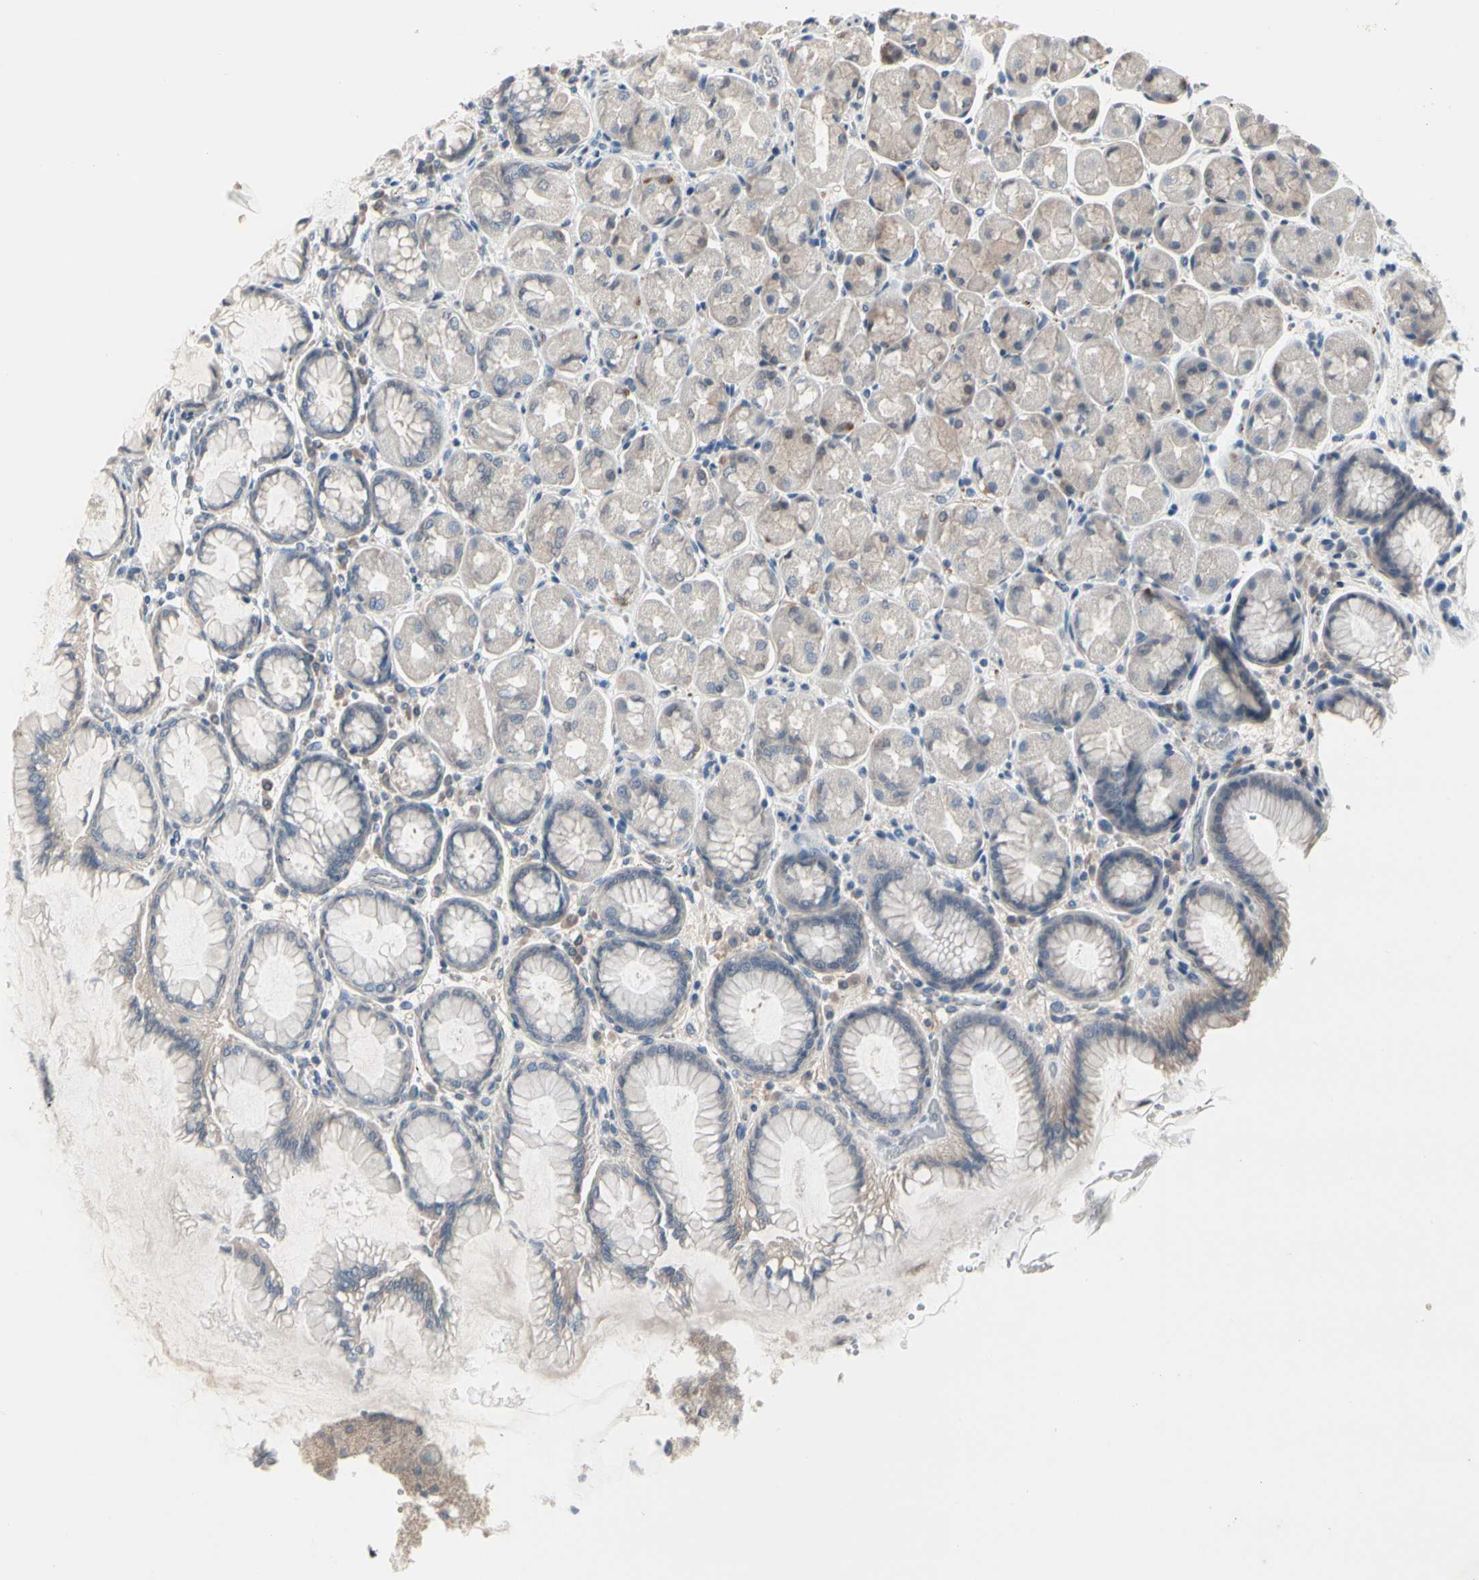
{"staining": {"intensity": "weak", "quantity": "25%-75%", "location": "cytoplasmic/membranous"}, "tissue": "stomach", "cell_type": "Glandular cells", "image_type": "normal", "snomed": [{"axis": "morphology", "description": "Normal tissue, NOS"}, {"axis": "topography", "description": "Stomach, upper"}], "caption": "A brown stain highlights weak cytoplasmic/membranous expression of a protein in glandular cells of normal stomach.", "gene": "SV2A", "patient": {"sex": "female", "age": 56}}